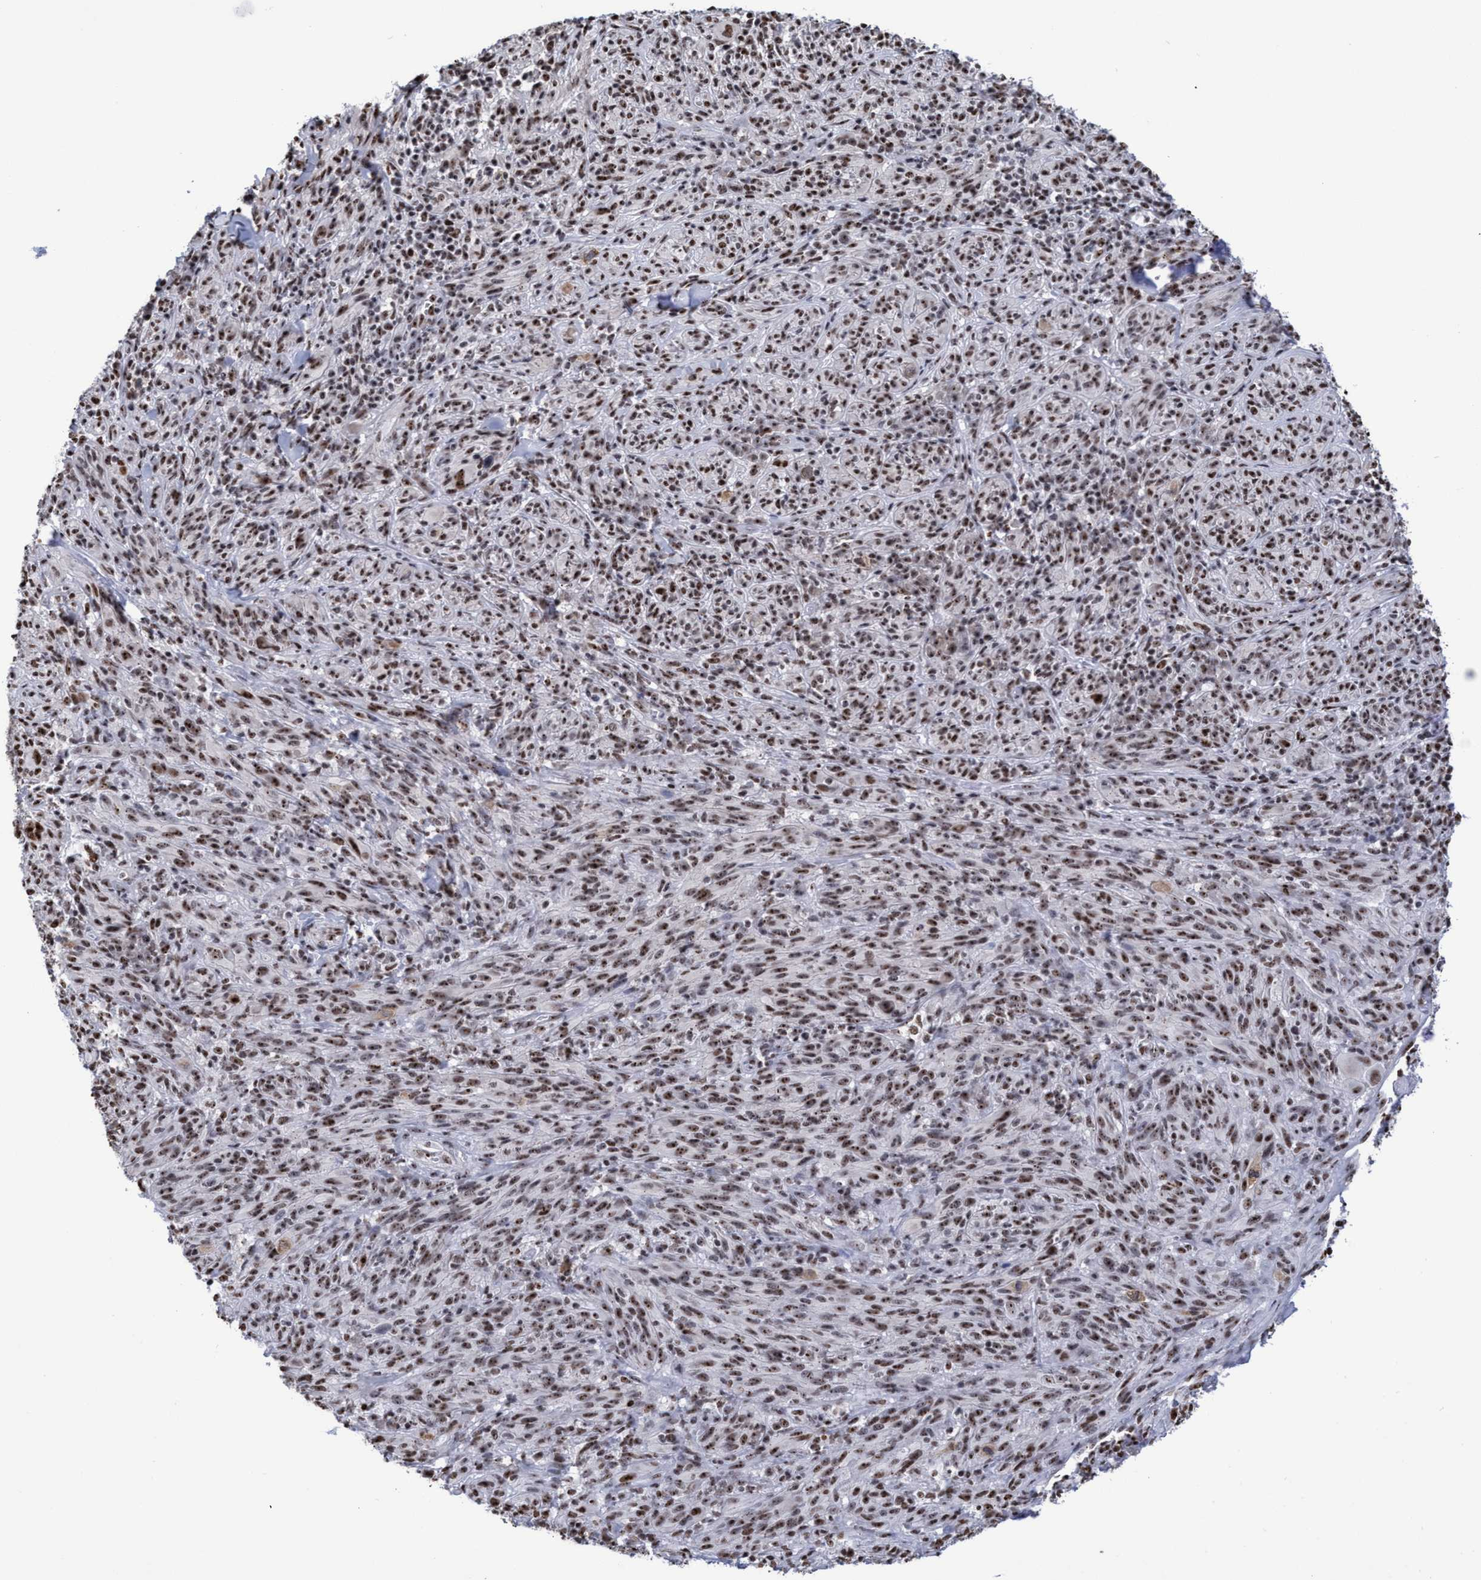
{"staining": {"intensity": "moderate", "quantity": ">75%", "location": "nuclear"}, "tissue": "melanoma", "cell_type": "Tumor cells", "image_type": "cancer", "snomed": [{"axis": "morphology", "description": "Malignant melanoma, NOS"}, {"axis": "topography", "description": "Skin of head"}], "caption": "Malignant melanoma stained with immunohistochemistry exhibits moderate nuclear staining in about >75% of tumor cells.", "gene": "EFCAB10", "patient": {"sex": "male", "age": 96}}